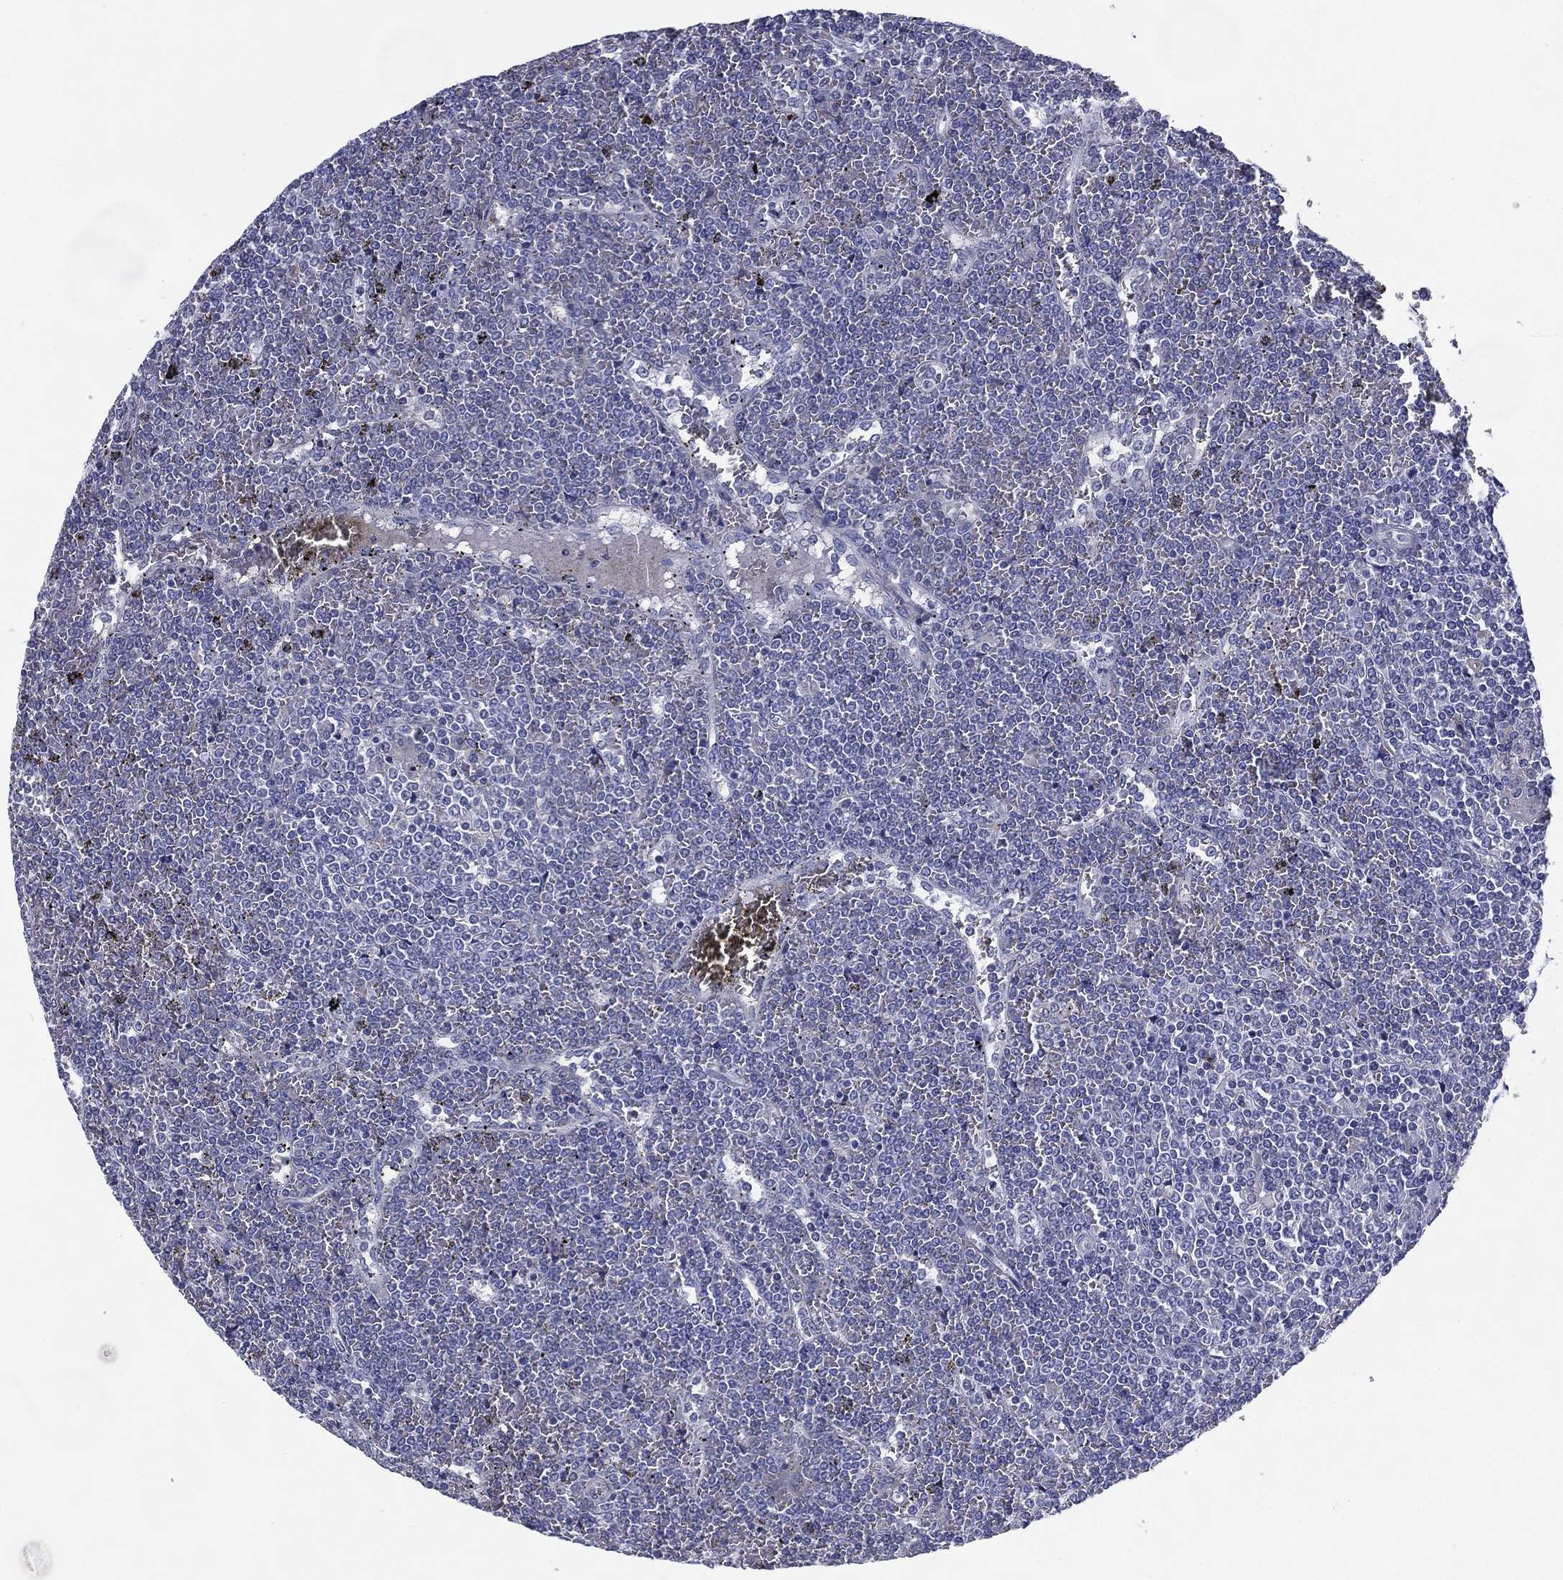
{"staining": {"intensity": "negative", "quantity": "none", "location": "none"}, "tissue": "lymphoma", "cell_type": "Tumor cells", "image_type": "cancer", "snomed": [{"axis": "morphology", "description": "Malignant lymphoma, non-Hodgkin's type, Low grade"}, {"axis": "topography", "description": "Spleen"}], "caption": "Immunohistochemical staining of human low-grade malignant lymphoma, non-Hodgkin's type exhibits no significant expression in tumor cells. The staining is performed using DAB brown chromogen with nuclei counter-stained in using hematoxylin.", "gene": "C19orf18", "patient": {"sex": "female", "age": 19}}